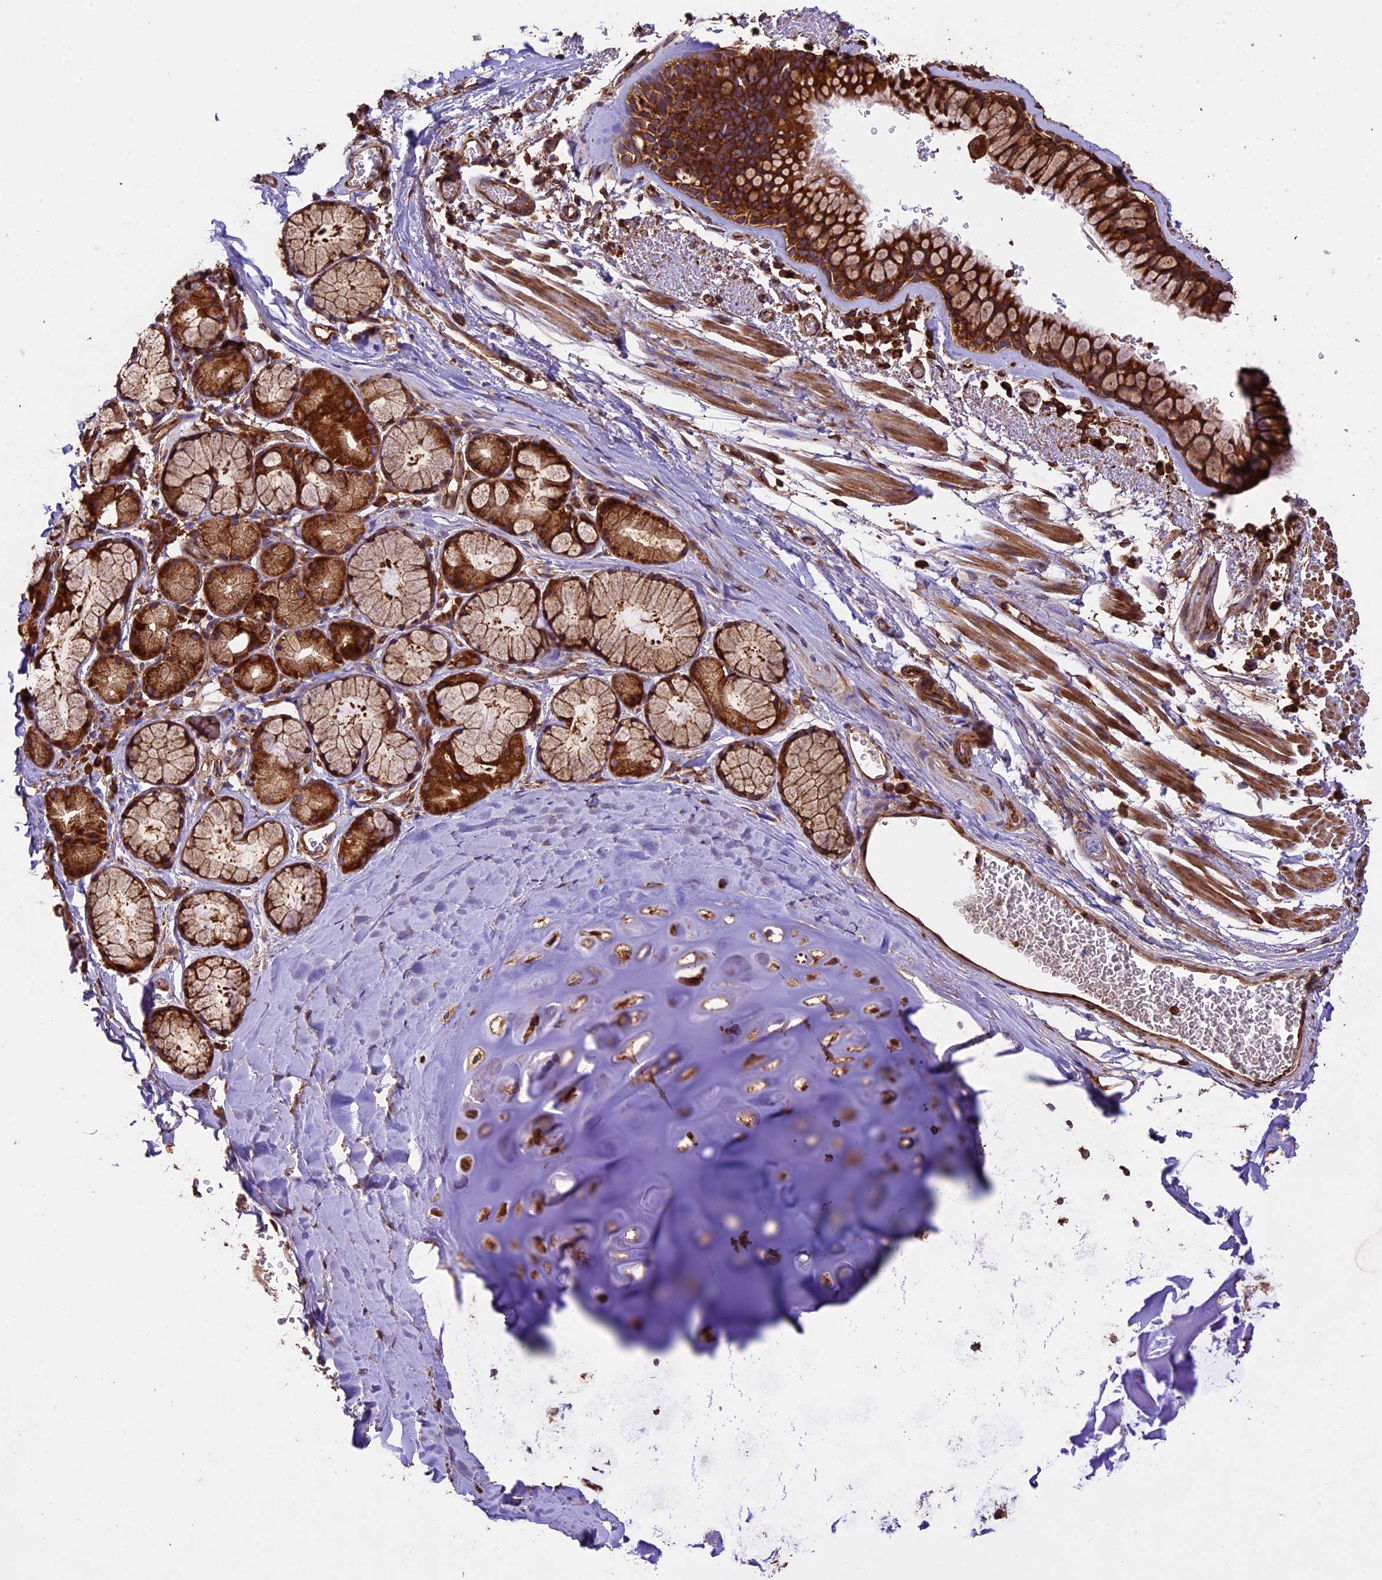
{"staining": {"intensity": "strong", "quantity": ">75%", "location": "cytoplasmic/membranous"}, "tissue": "bronchus", "cell_type": "Respiratory epithelial cells", "image_type": "normal", "snomed": [{"axis": "morphology", "description": "Normal tissue, NOS"}, {"axis": "topography", "description": "Bronchus"}], "caption": "Bronchus stained with DAB (3,3'-diaminobenzidine) immunohistochemistry reveals high levels of strong cytoplasmic/membranous positivity in about >75% of respiratory epithelial cells. Immunohistochemistry (ihc) stains the protein of interest in brown and the nuclei are stained blue.", "gene": "KARS1", "patient": {"sex": "male", "age": 65}}